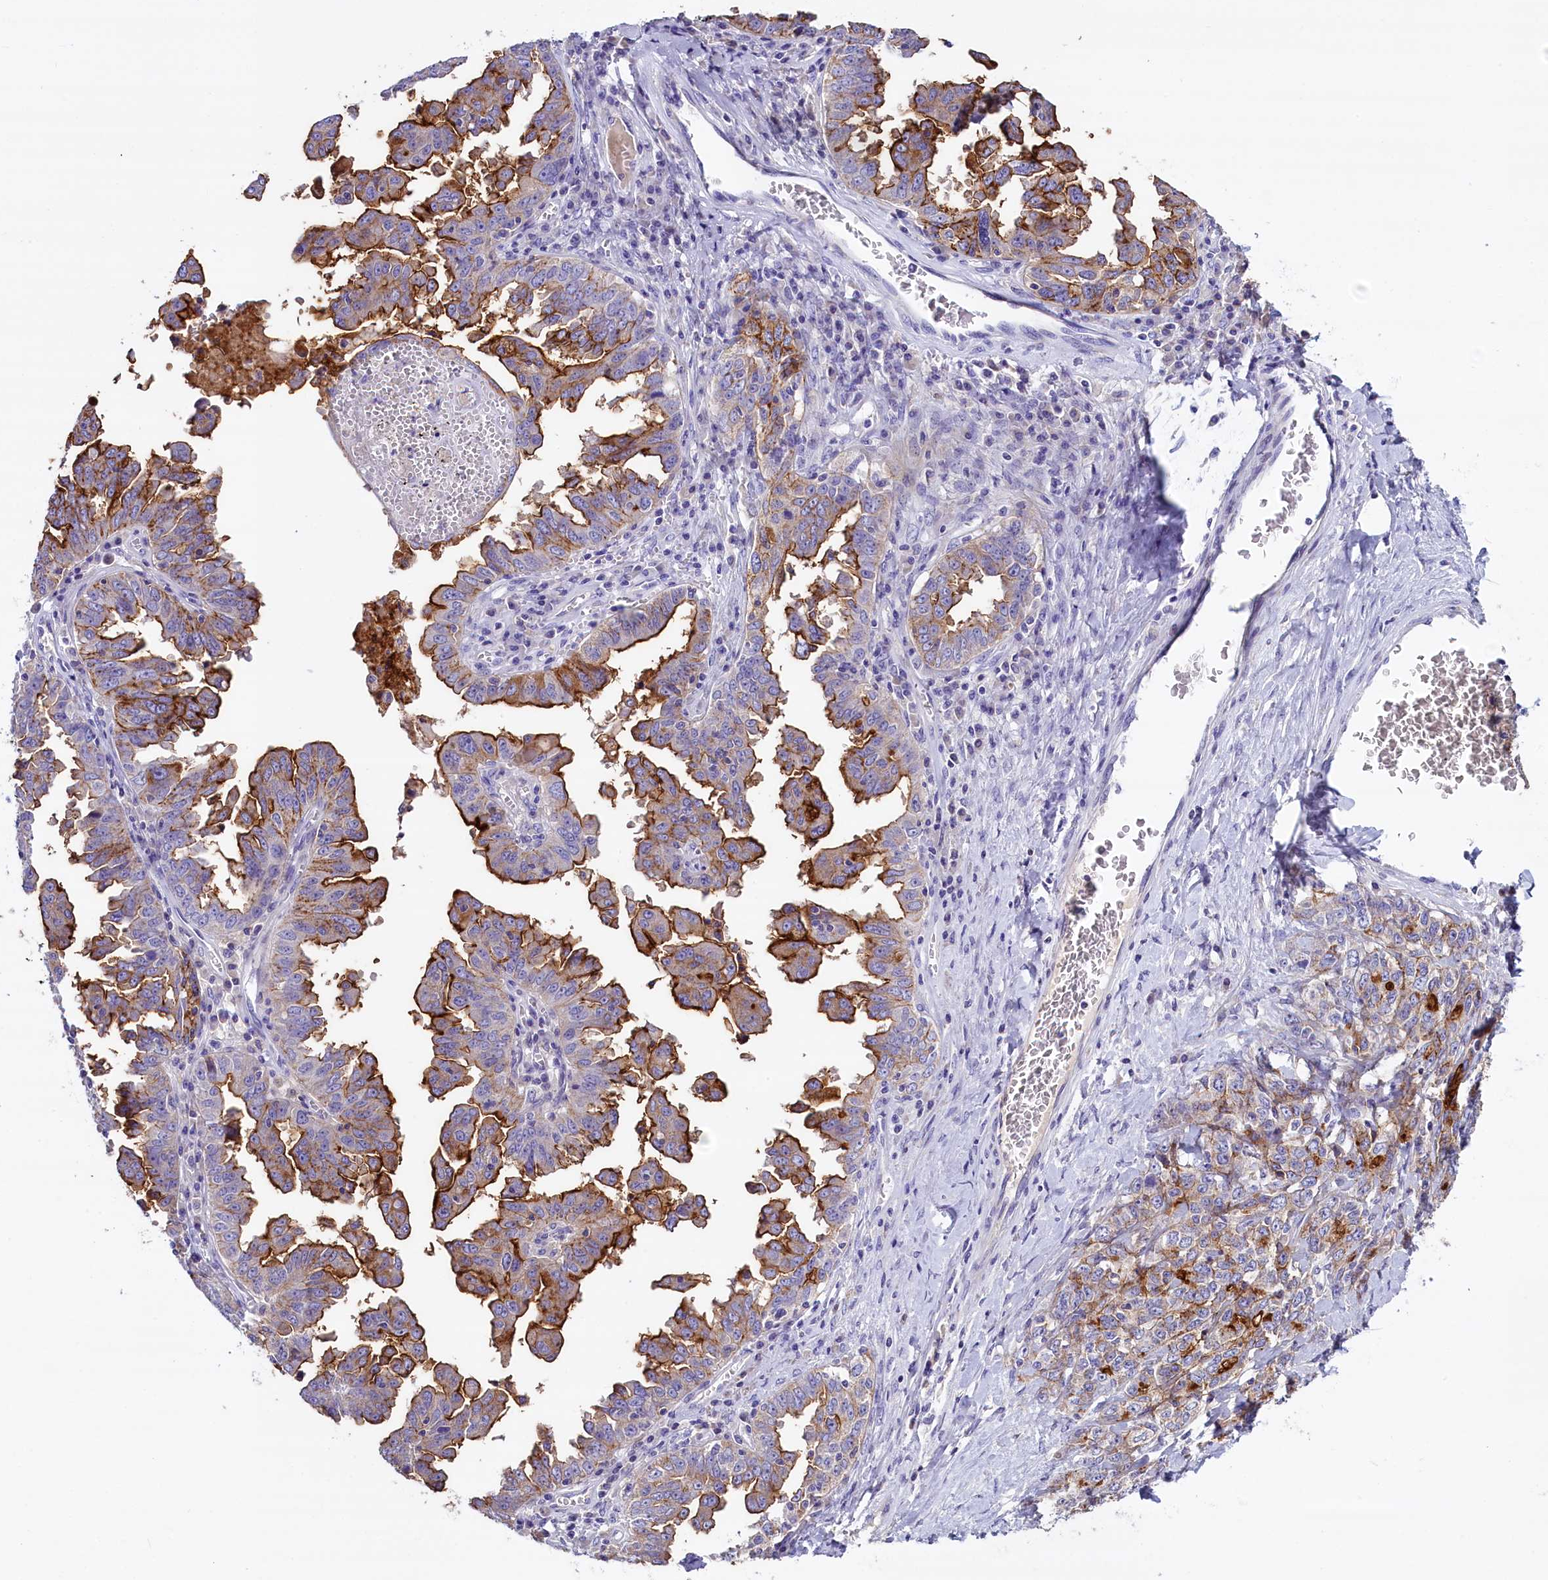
{"staining": {"intensity": "moderate", "quantity": "25%-75%", "location": "cytoplasmic/membranous"}, "tissue": "ovarian cancer", "cell_type": "Tumor cells", "image_type": "cancer", "snomed": [{"axis": "morphology", "description": "Carcinoma, endometroid"}, {"axis": "topography", "description": "Ovary"}], "caption": "Protein staining of ovarian endometroid carcinoma tissue displays moderate cytoplasmic/membranous positivity in about 25%-75% of tumor cells. The staining was performed using DAB to visualize the protein expression in brown, while the nuclei were stained in blue with hematoxylin (Magnification: 20x).", "gene": "RTTN", "patient": {"sex": "female", "age": 62}}